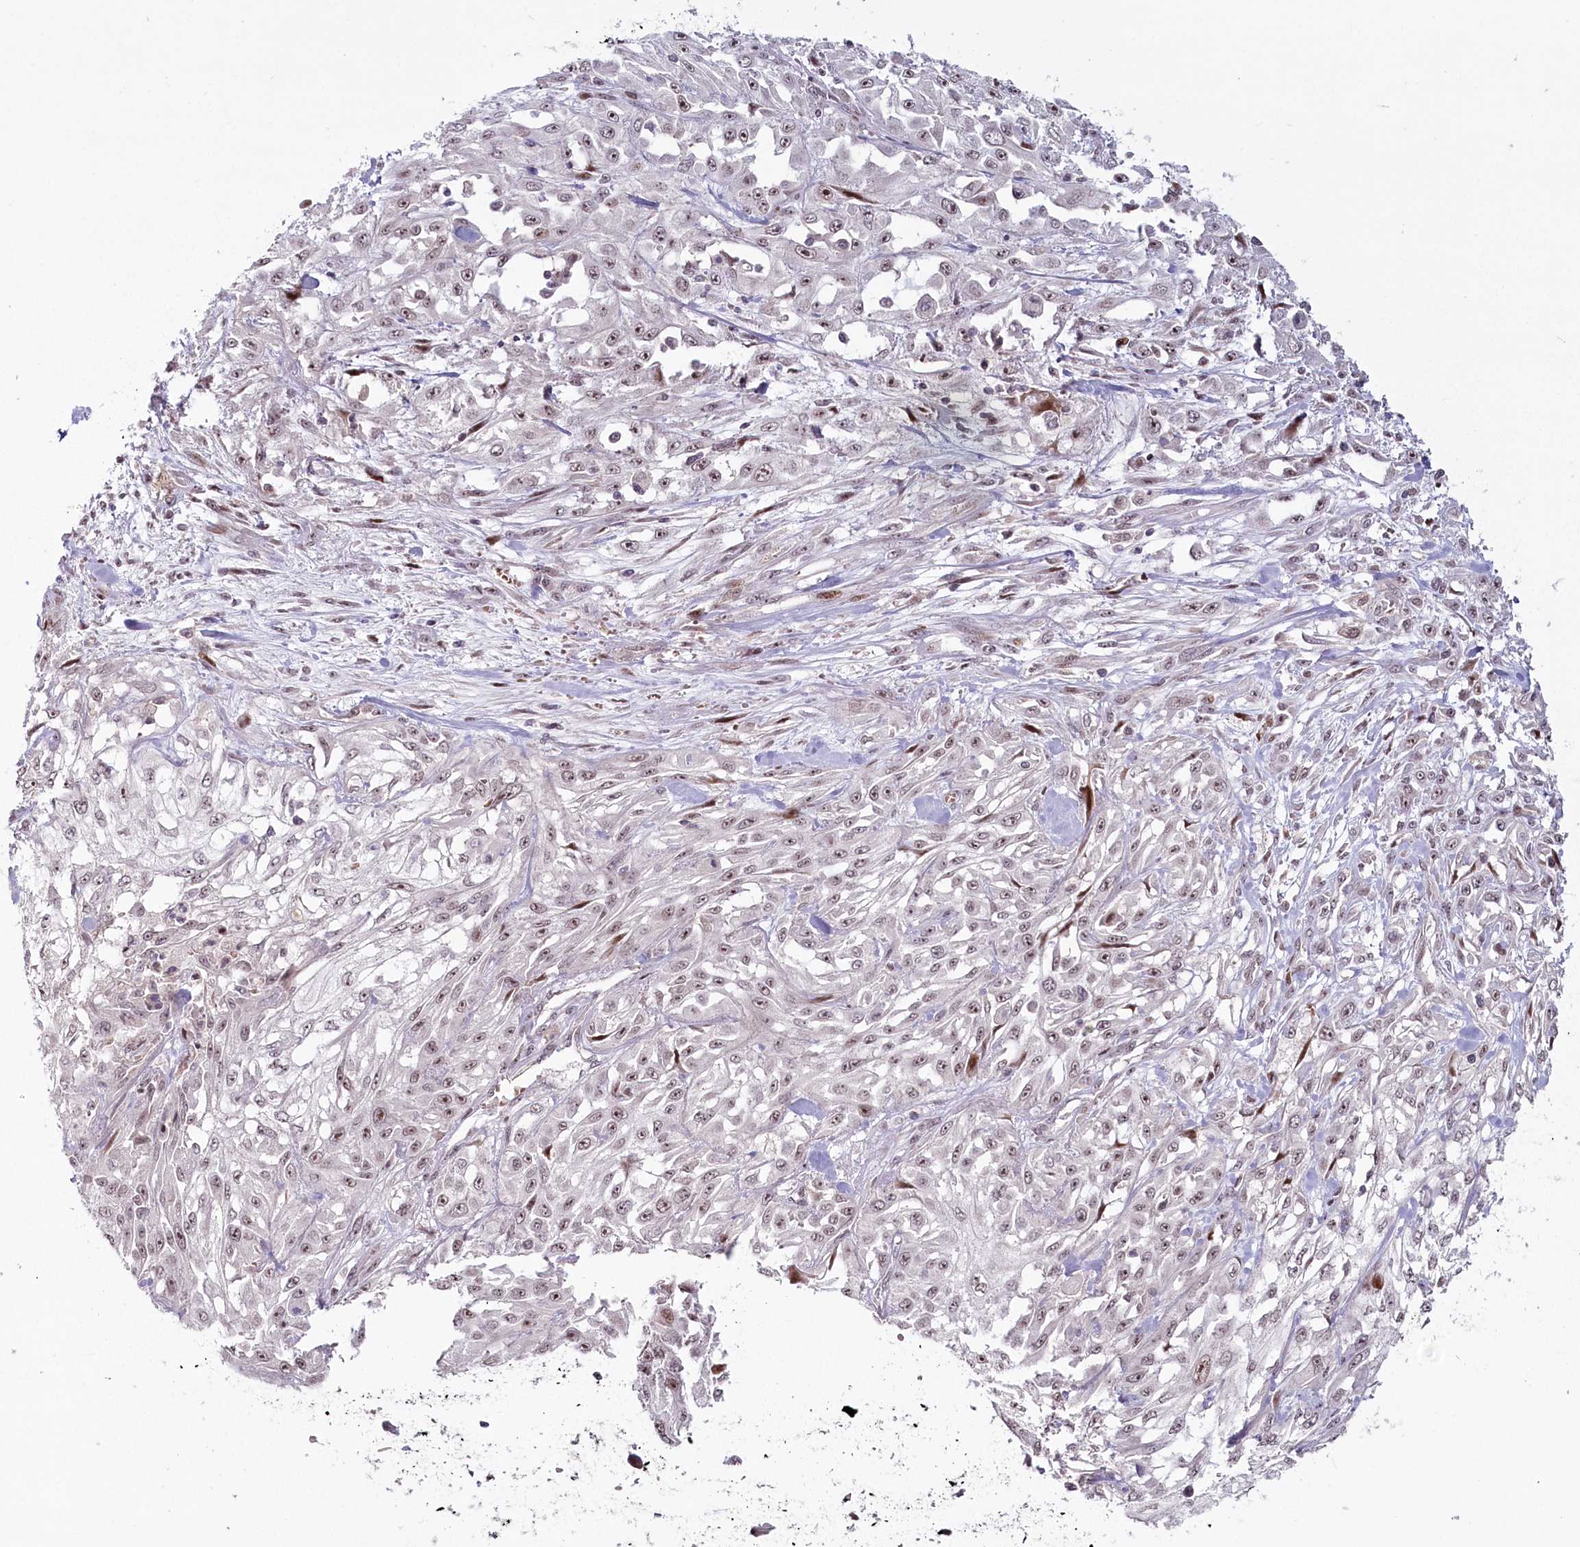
{"staining": {"intensity": "weak", "quantity": "25%-75%", "location": "nuclear"}, "tissue": "skin cancer", "cell_type": "Tumor cells", "image_type": "cancer", "snomed": [{"axis": "morphology", "description": "Squamous cell carcinoma, NOS"}, {"axis": "morphology", "description": "Squamous cell carcinoma, metastatic, NOS"}, {"axis": "topography", "description": "Skin"}, {"axis": "topography", "description": "Lymph node"}], "caption": "Tumor cells show weak nuclear positivity in about 25%-75% of cells in metastatic squamous cell carcinoma (skin).", "gene": "FAM204A", "patient": {"sex": "male", "age": 75}}